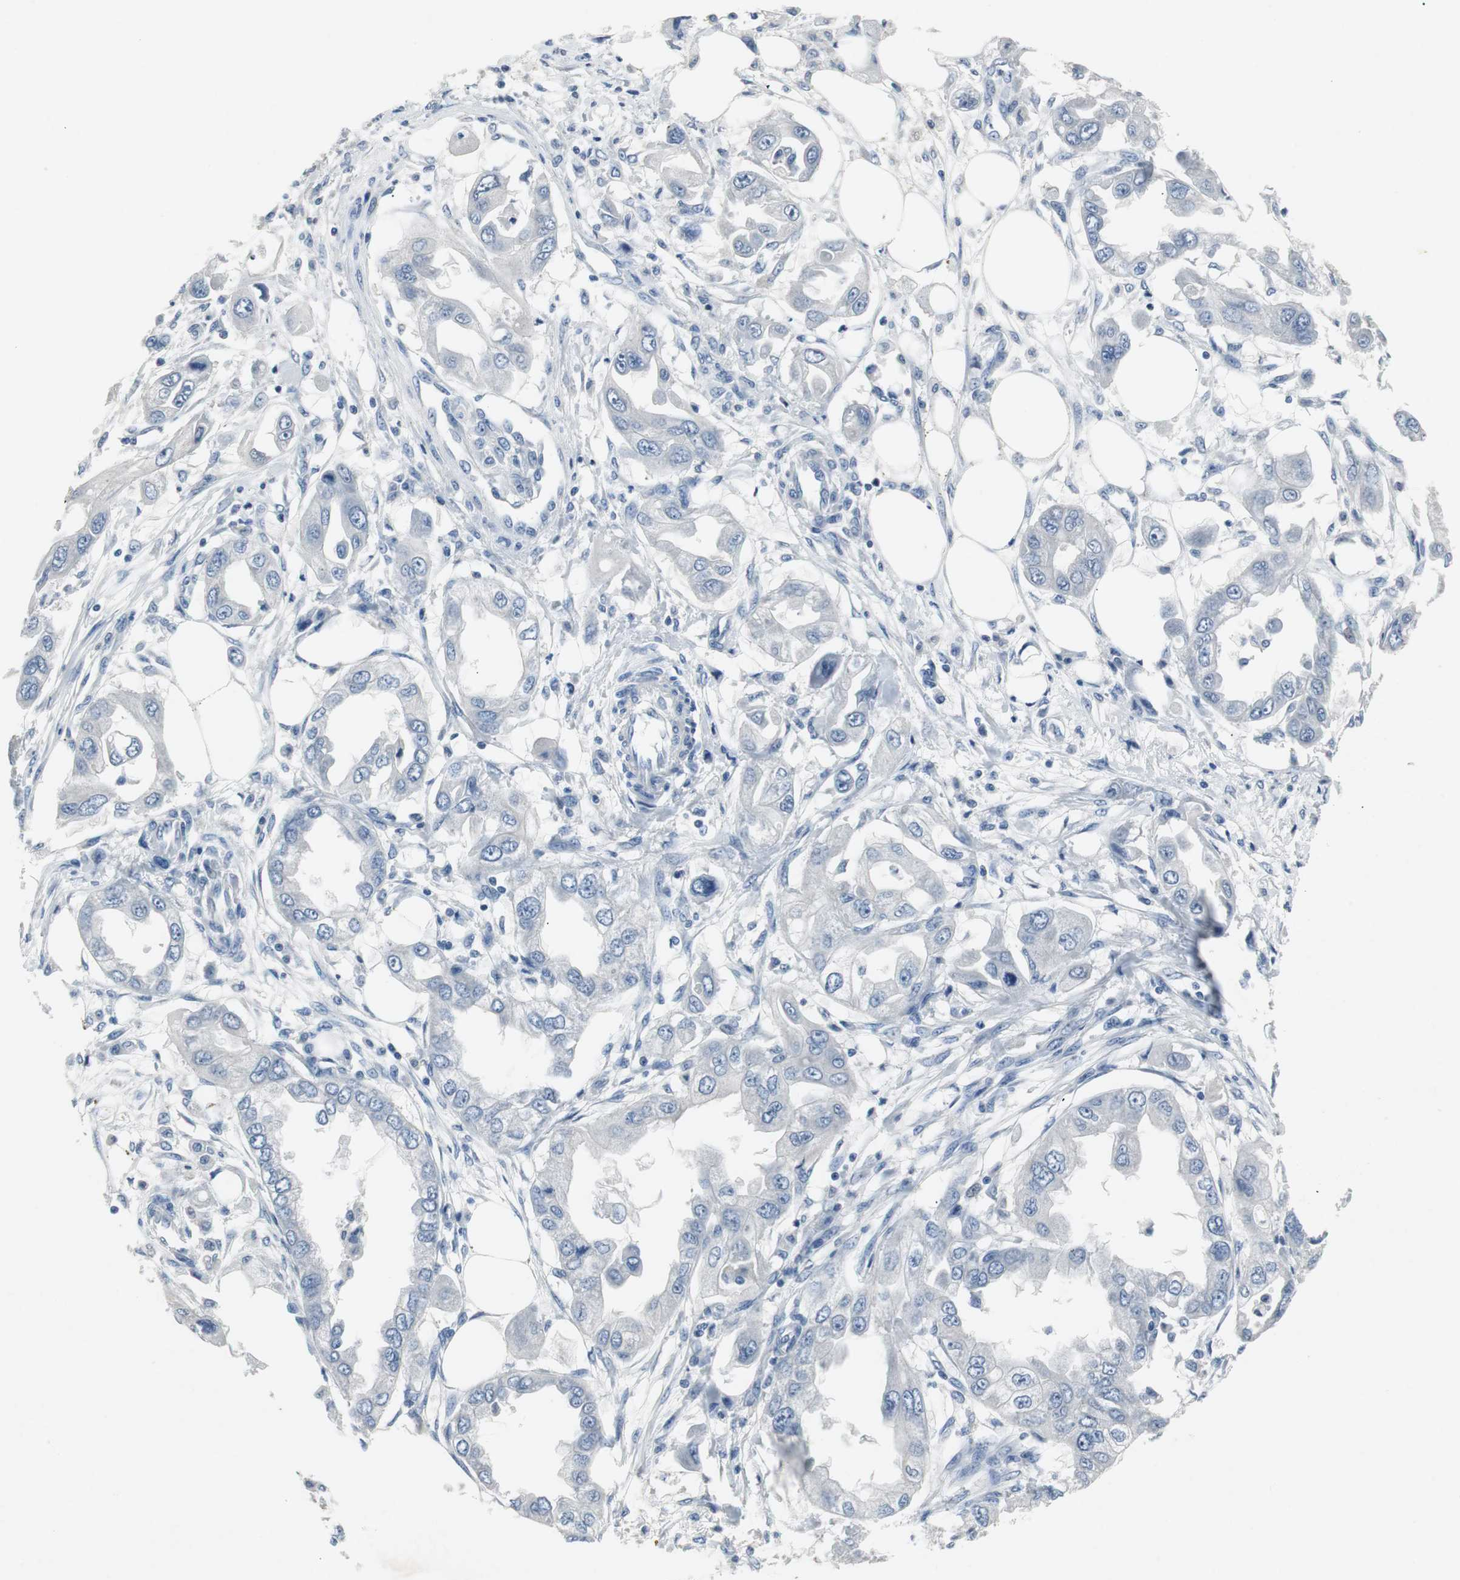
{"staining": {"intensity": "negative", "quantity": "none", "location": "none"}, "tissue": "endometrial cancer", "cell_type": "Tumor cells", "image_type": "cancer", "snomed": [{"axis": "morphology", "description": "Adenocarcinoma, NOS"}, {"axis": "topography", "description": "Endometrium"}], "caption": "High power microscopy histopathology image of an IHC micrograph of adenocarcinoma (endometrial), revealing no significant expression in tumor cells.", "gene": "LRP2", "patient": {"sex": "female", "age": 67}}